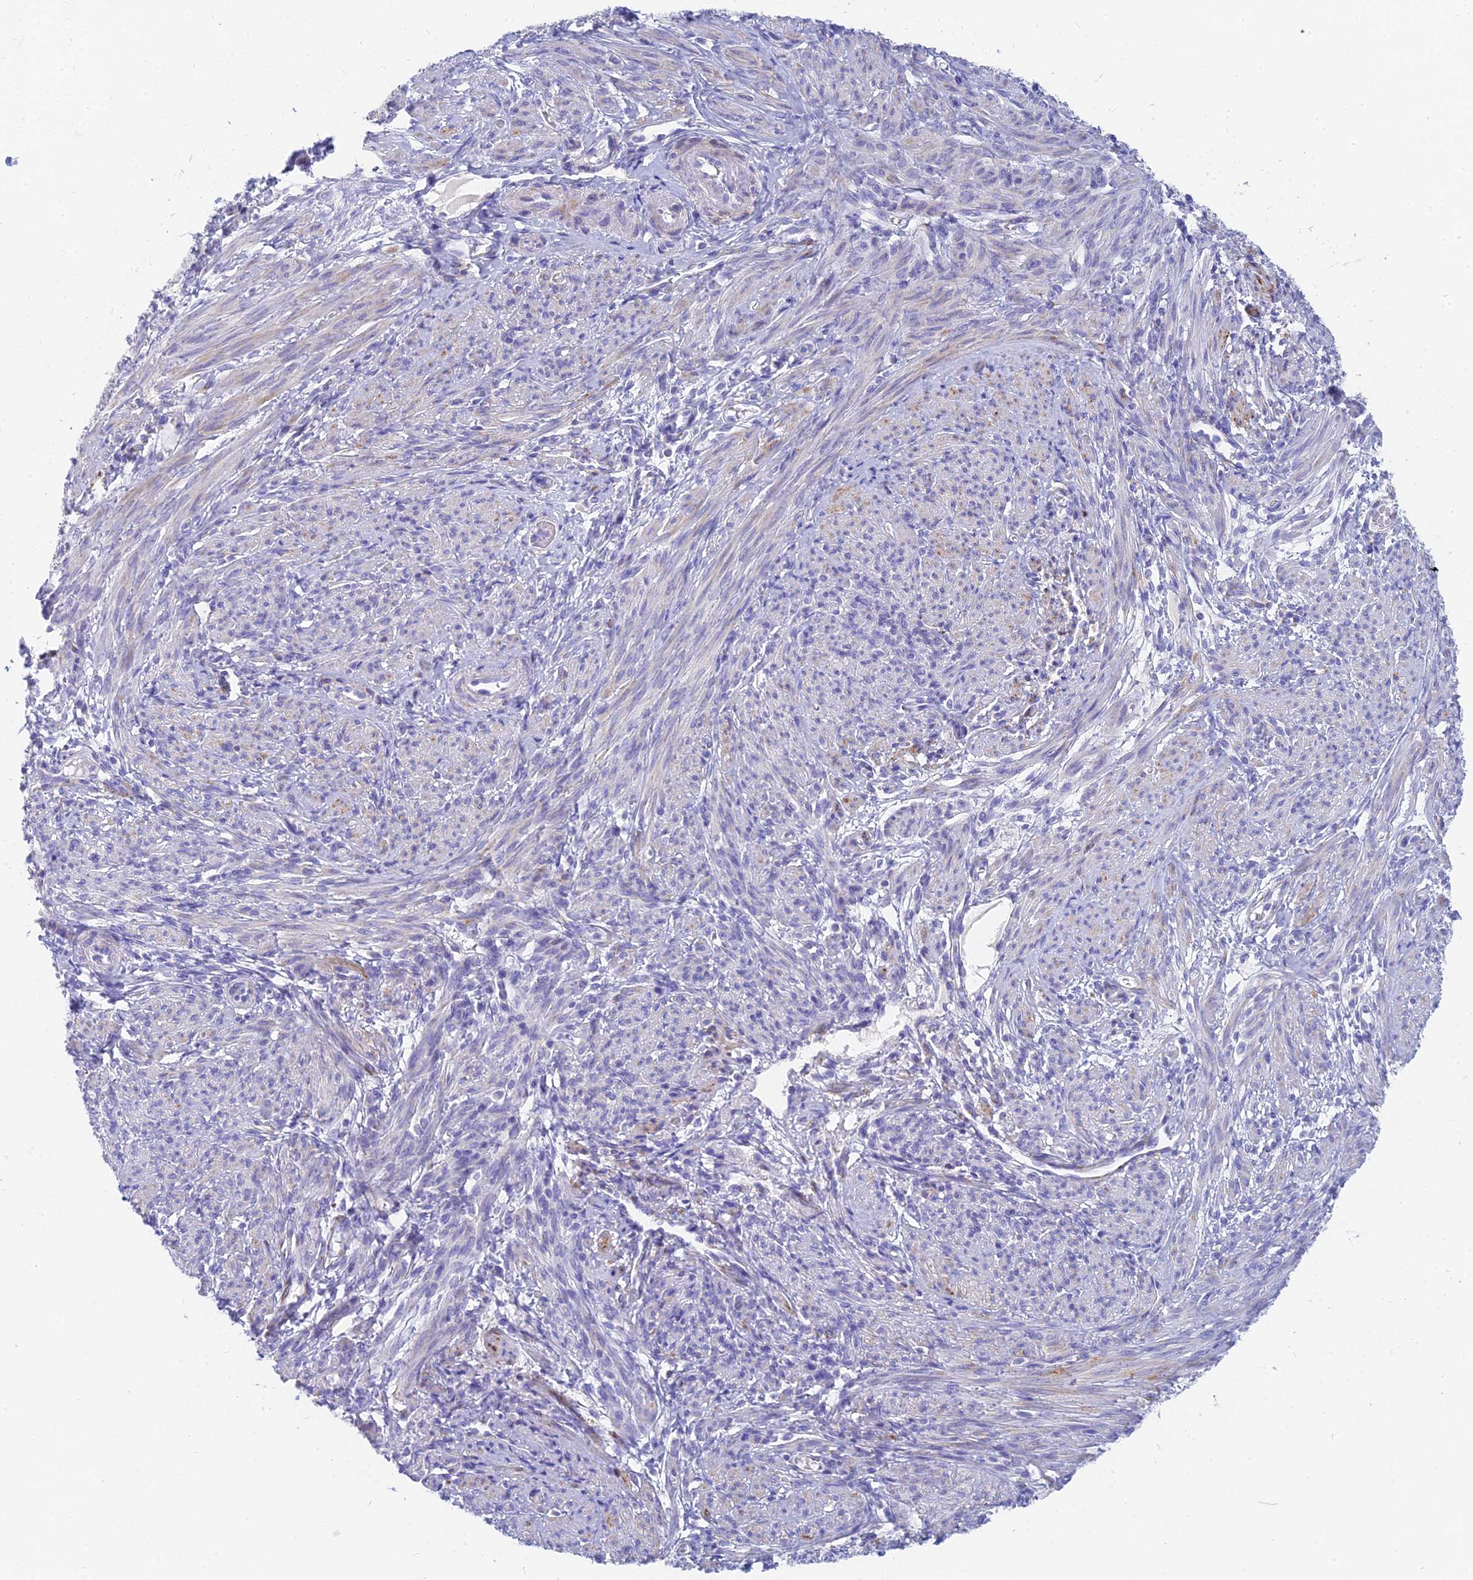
{"staining": {"intensity": "negative", "quantity": "none", "location": "none"}, "tissue": "smooth muscle", "cell_type": "Smooth muscle cells", "image_type": "normal", "snomed": [{"axis": "morphology", "description": "Normal tissue, NOS"}, {"axis": "topography", "description": "Smooth muscle"}], "caption": "A photomicrograph of human smooth muscle is negative for staining in smooth muscle cells. Brightfield microscopy of immunohistochemistry (IHC) stained with DAB (3,3'-diaminobenzidine) (brown) and hematoxylin (blue), captured at high magnification.", "gene": "SLC36A2", "patient": {"sex": "female", "age": 39}}